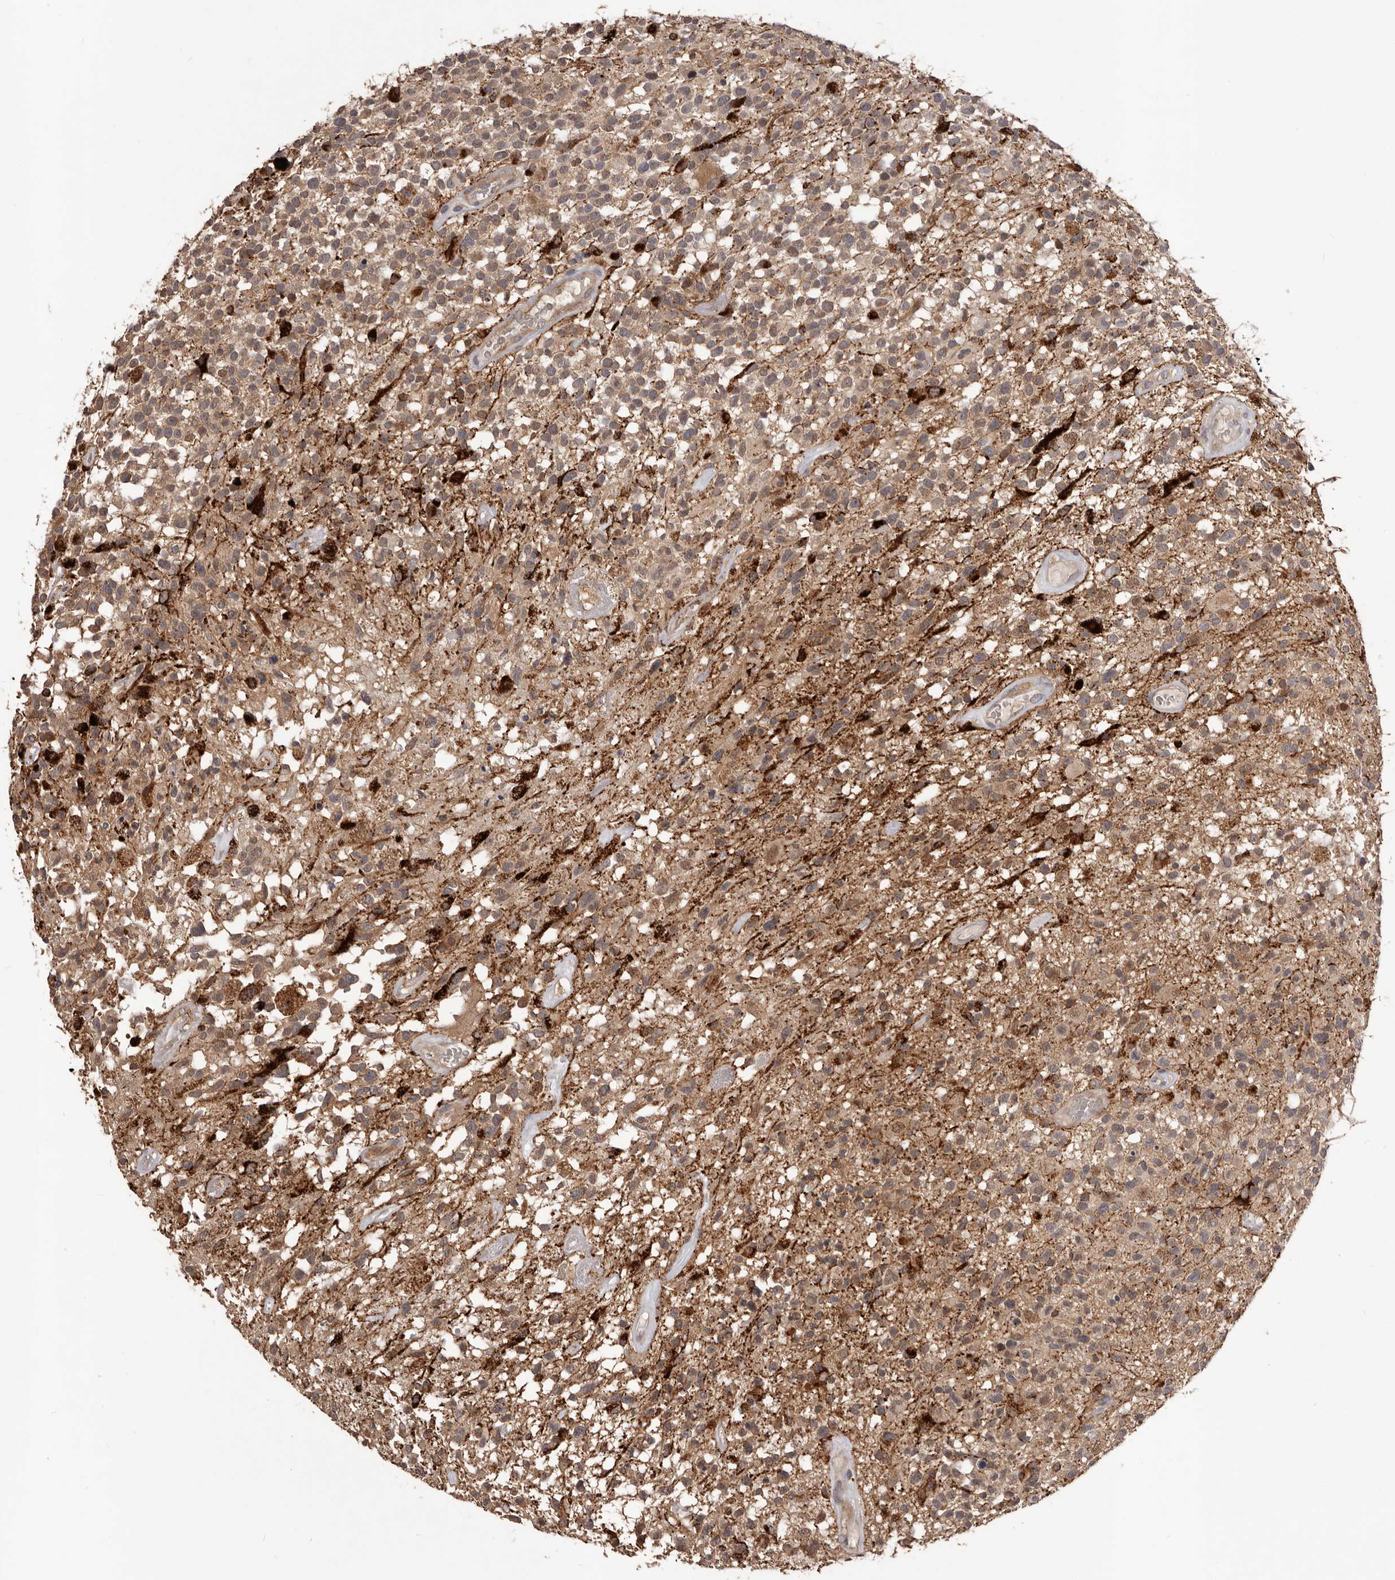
{"staining": {"intensity": "moderate", "quantity": ">75%", "location": "cytoplasmic/membranous"}, "tissue": "glioma", "cell_type": "Tumor cells", "image_type": "cancer", "snomed": [{"axis": "morphology", "description": "Glioma, malignant, High grade"}, {"axis": "morphology", "description": "Glioblastoma, NOS"}, {"axis": "topography", "description": "Brain"}], "caption": "This photomicrograph shows immunohistochemistry staining of human glioma, with medium moderate cytoplasmic/membranous expression in approximately >75% of tumor cells.", "gene": "GLIPR2", "patient": {"sex": "male", "age": 60}}